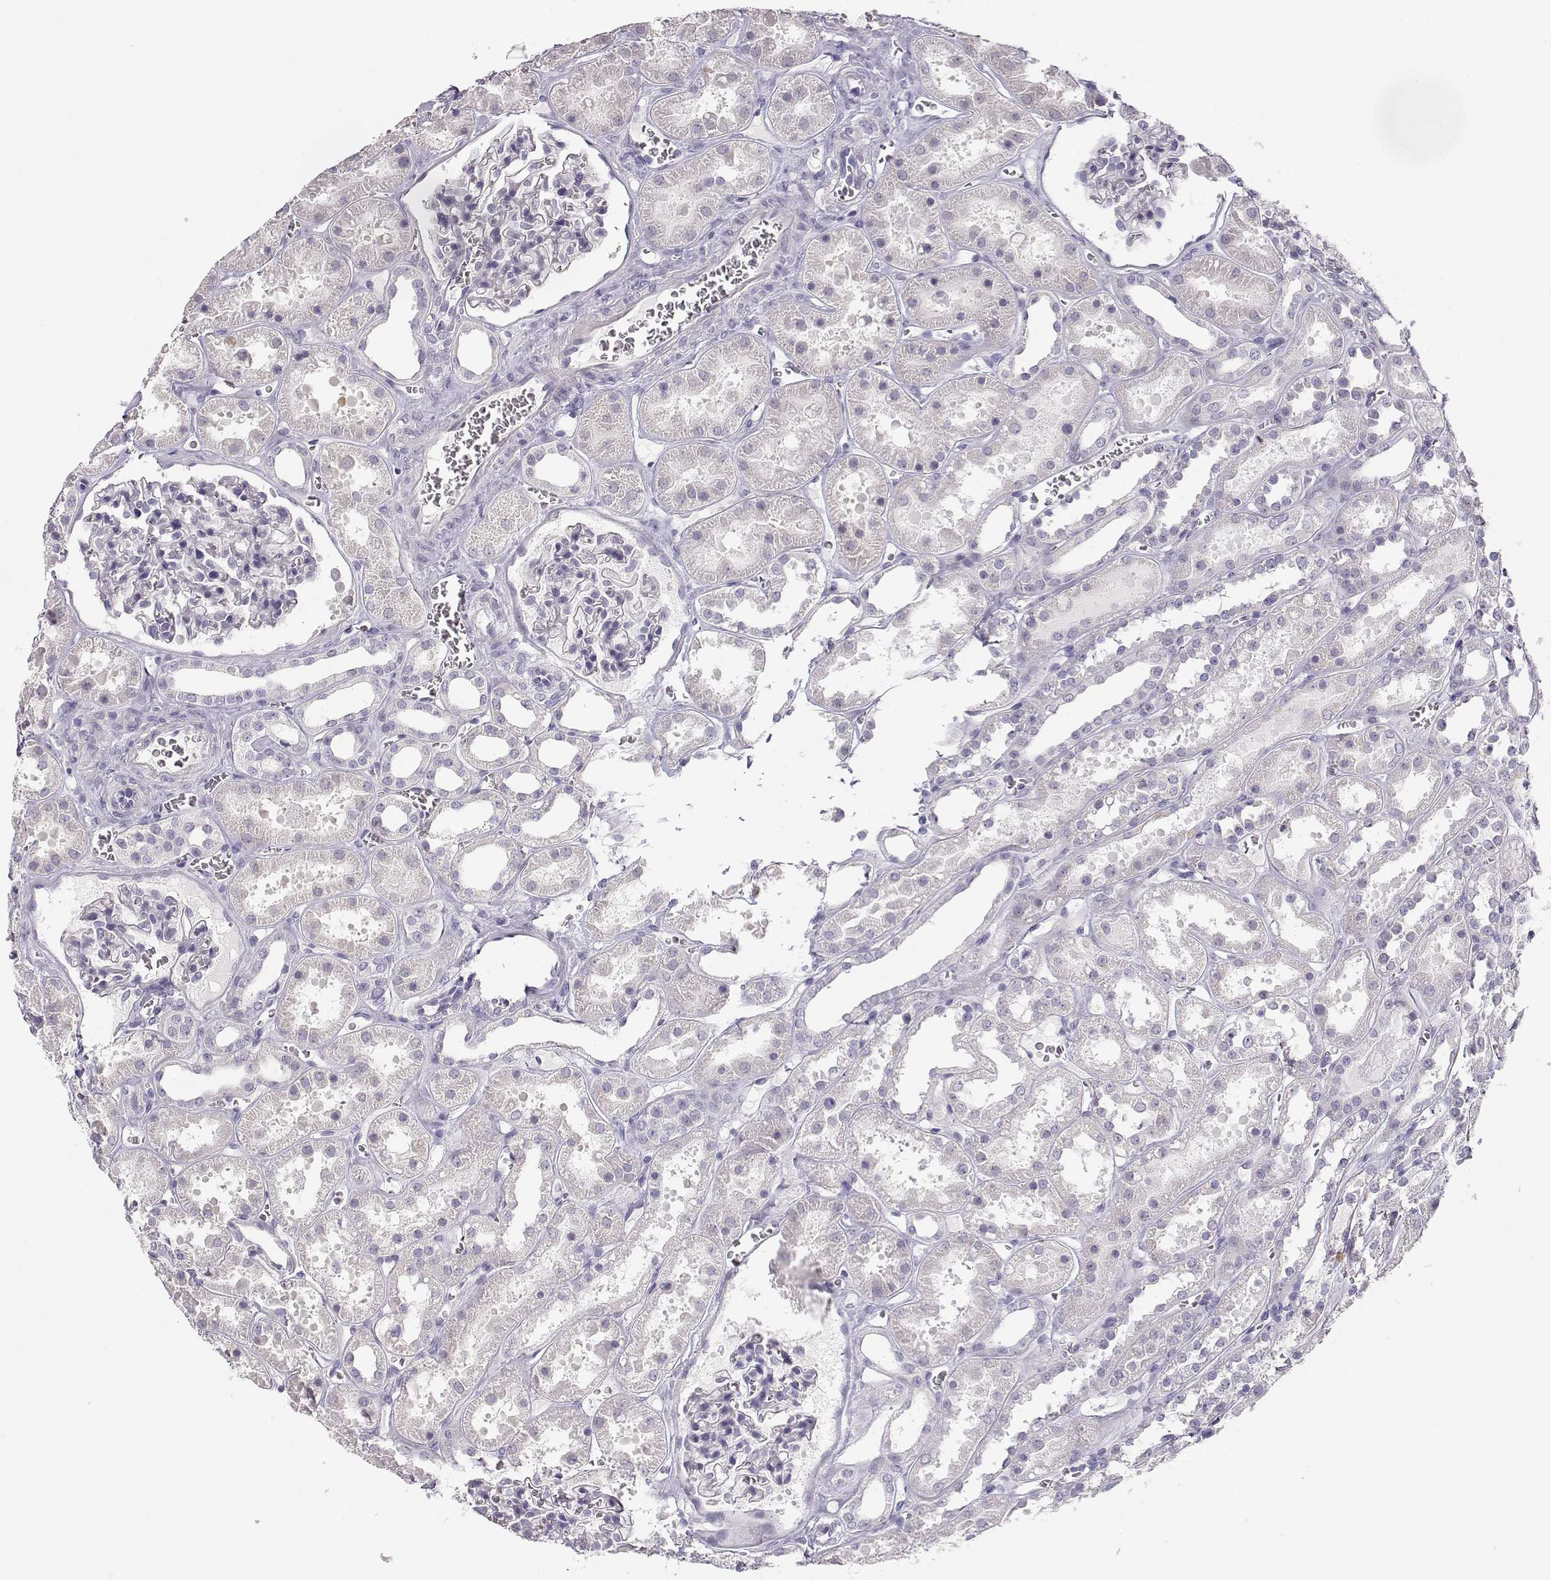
{"staining": {"intensity": "negative", "quantity": "none", "location": "none"}, "tissue": "kidney", "cell_type": "Cells in glomeruli", "image_type": "normal", "snomed": [{"axis": "morphology", "description": "Normal tissue, NOS"}, {"axis": "topography", "description": "Kidney"}], "caption": "Micrograph shows no protein staining in cells in glomeruli of unremarkable kidney.", "gene": "NUTM1", "patient": {"sex": "female", "age": 41}}